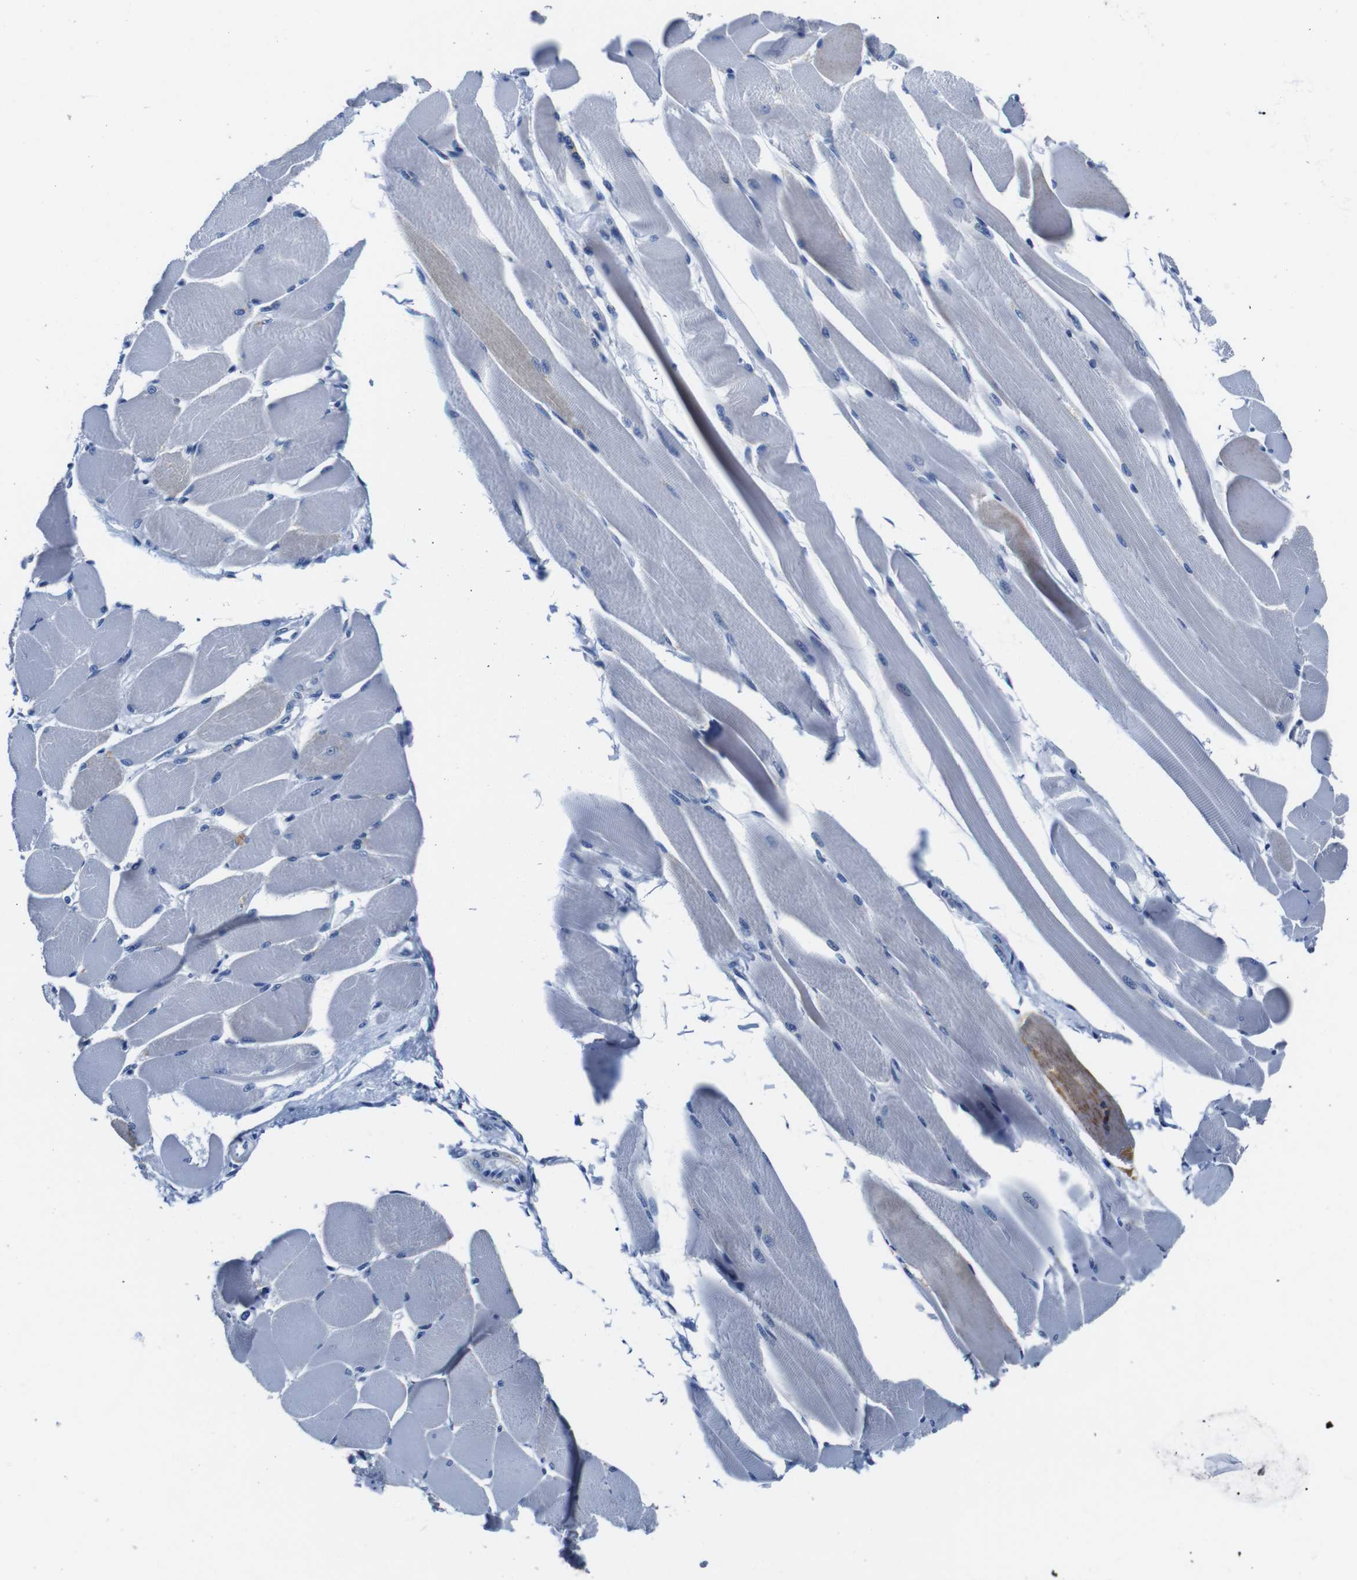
{"staining": {"intensity": "moderate", "quantity": "<25%", "location": "cytoplasmic/membranous"}, "tissue": "skeletal muscle", "cell_type": "Myocytes", "image_type": "normal", "snomed": [{"axis": "morphology", "description": "Normal tissue, NOS"}, {"axis": "topography", "description": "Skeletal muscle"}, {"axis": "topography", "description": "Peripheral nerve tissue"}], "caption": "The immunohistochemical stain shows moderate cytoplasmic/membranous staining in myocytes of normal skeletal muscle. Immunohistochemistry stains the protein of interest in brown and the nuclei are stained blue.", "gene": "SNX19", "patient": {"sex": "female", "age": 84}}